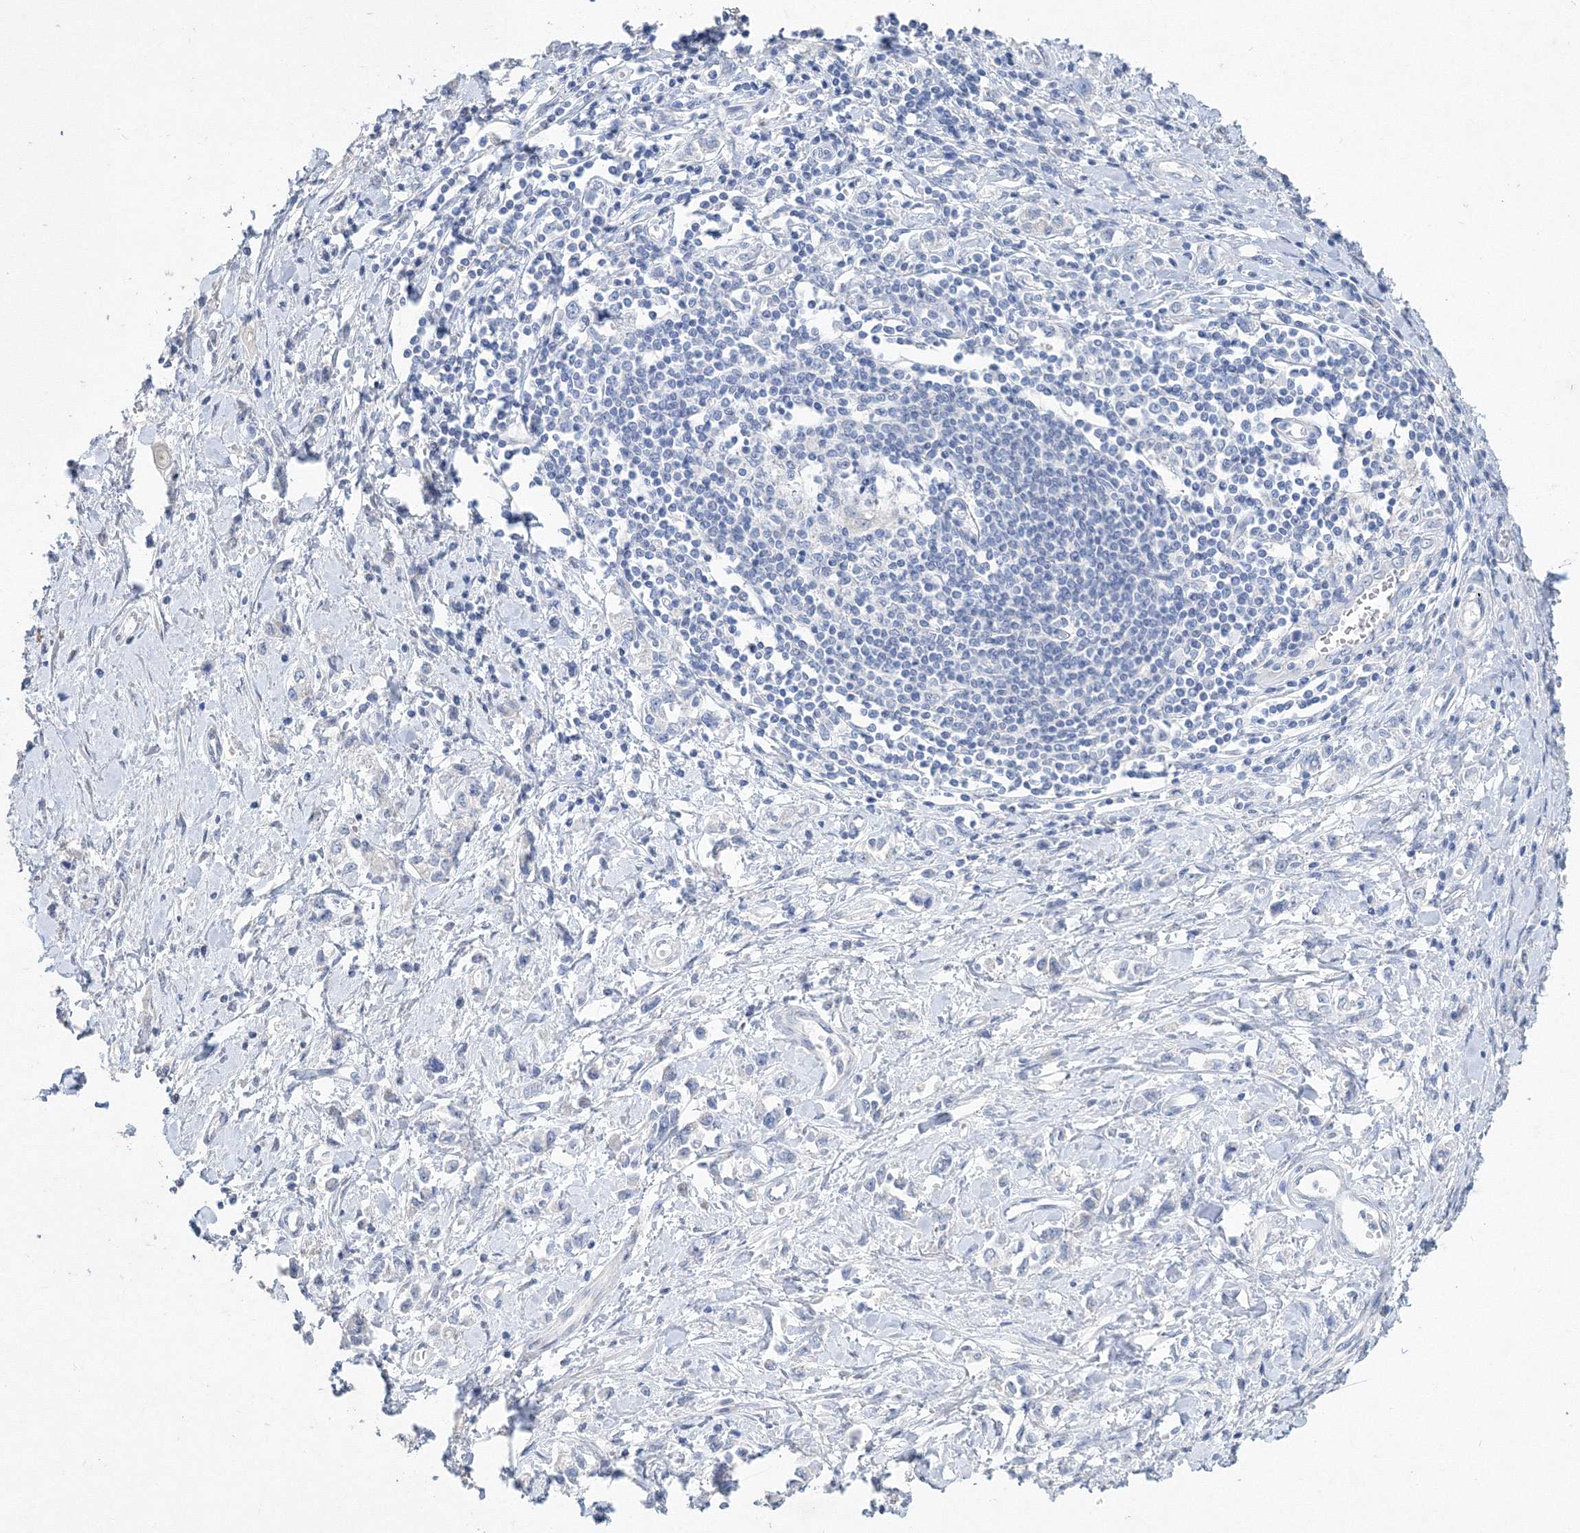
{"staining": {"intensity": "negative", "quantity": "none", "location": "none"}, "tissue": "stomach cancer", "cell_type": "Tumor cells", "image_type": "cancer", "snomed": [{"axis": "morphology", "description": "Adenocarcinoma, NOS"}, {"axis": "topography", "description": "Stomach"}], "caption": "There is no significant positivity in tumor cells of stomach adenocarcinoma.", "gene": "OSBPL6", "patient": {"sex": "female", "age": 76}}